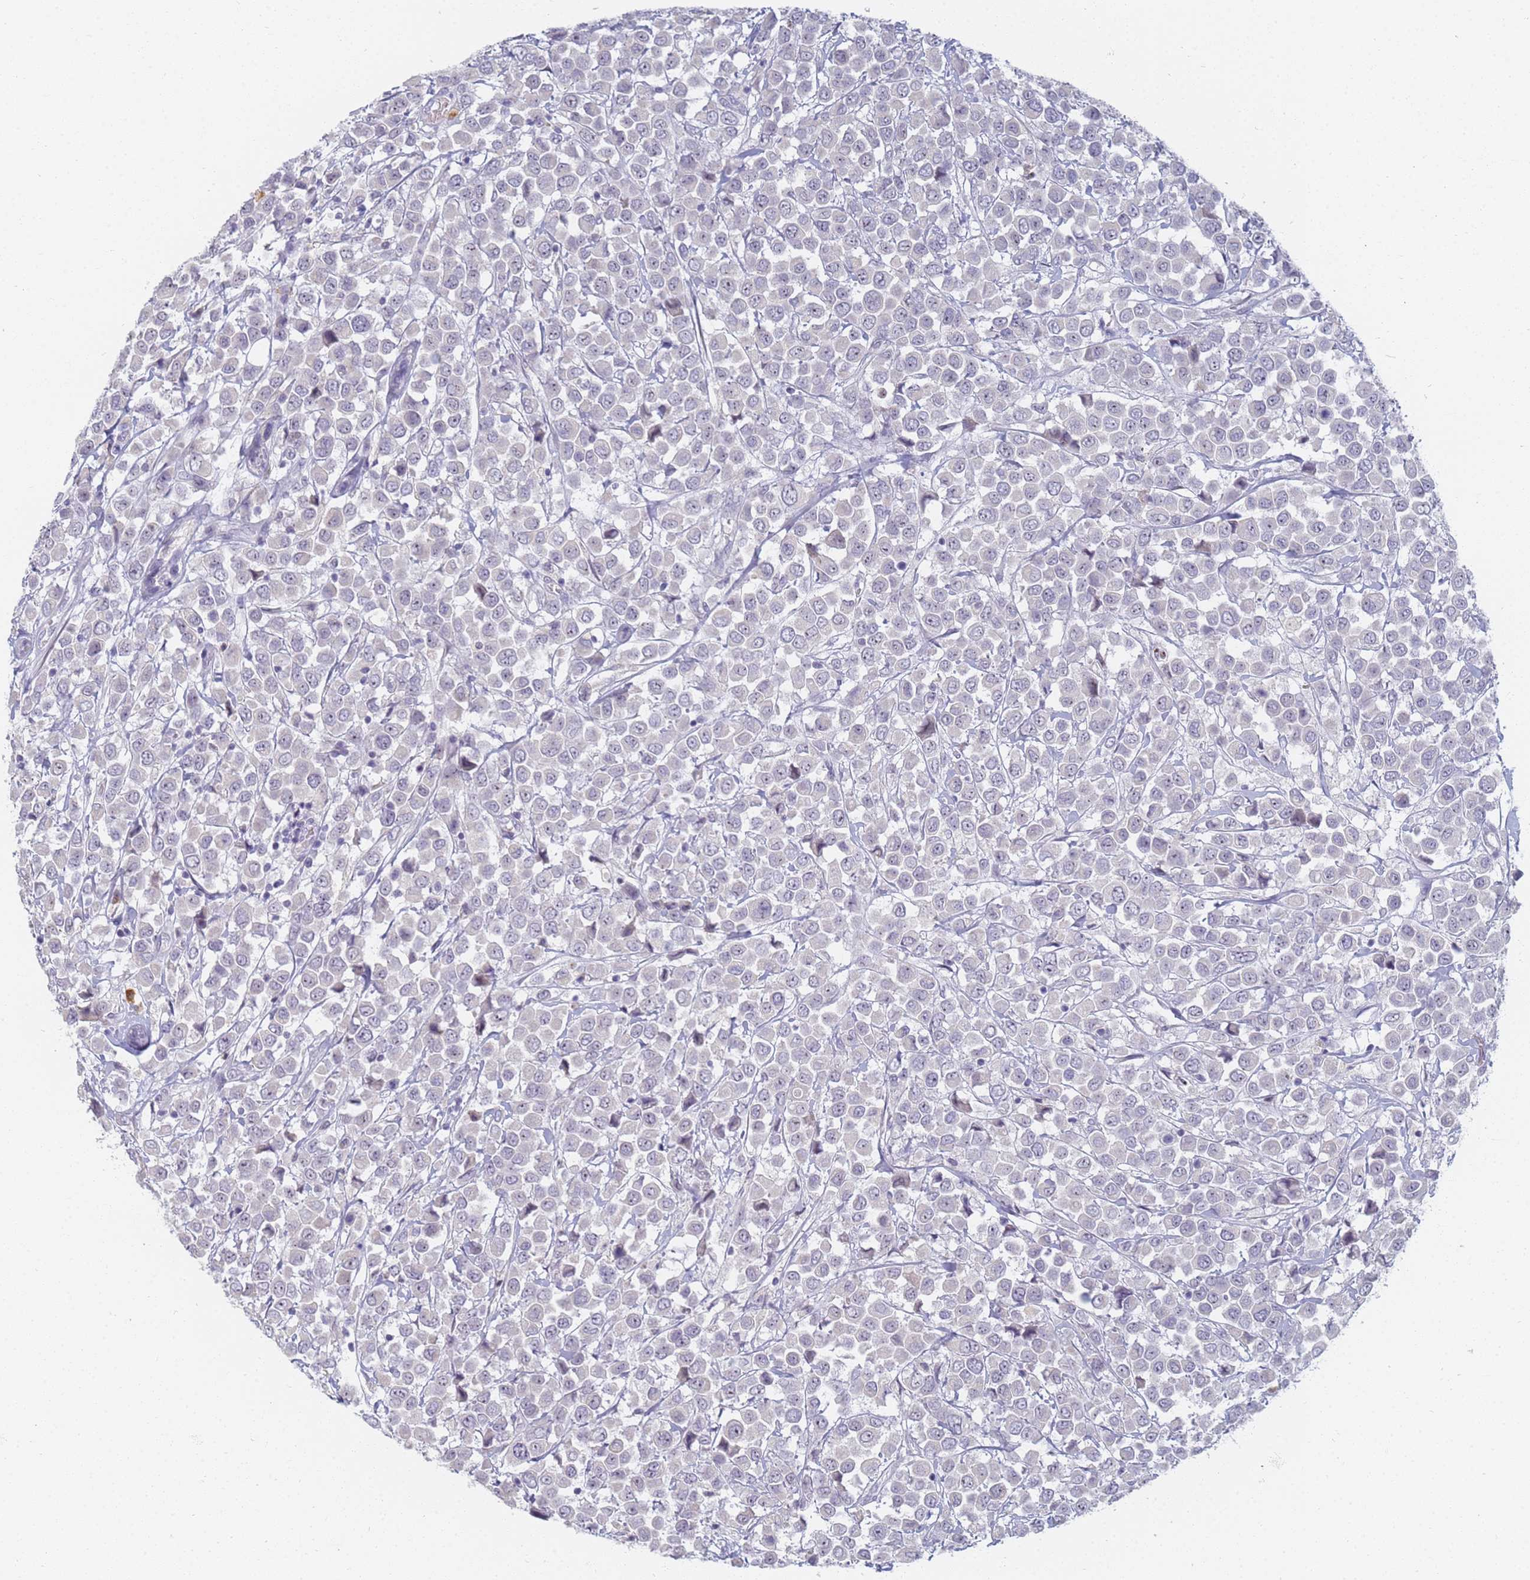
{"staining": {"intensity": "negative", "quantity": "none", "location": "none"}, "tissue": "breast cancer", "cell_type": "Tumor cells", "image_type": "cancer", "snomed": [{"axis": "morphology", "description": "Duct carcinoma"}, {"axis": "topography", "description": "Breast"}], "caption": "Immunohistochemistry (IHC) histopathology image of human breast cancer (intraductal carcinoma) stained for a protein (brown), which exhibits no positivity in tumor cells.", "gene": "SLC38A9", "patient": {"sex": "female", "age": 61}}